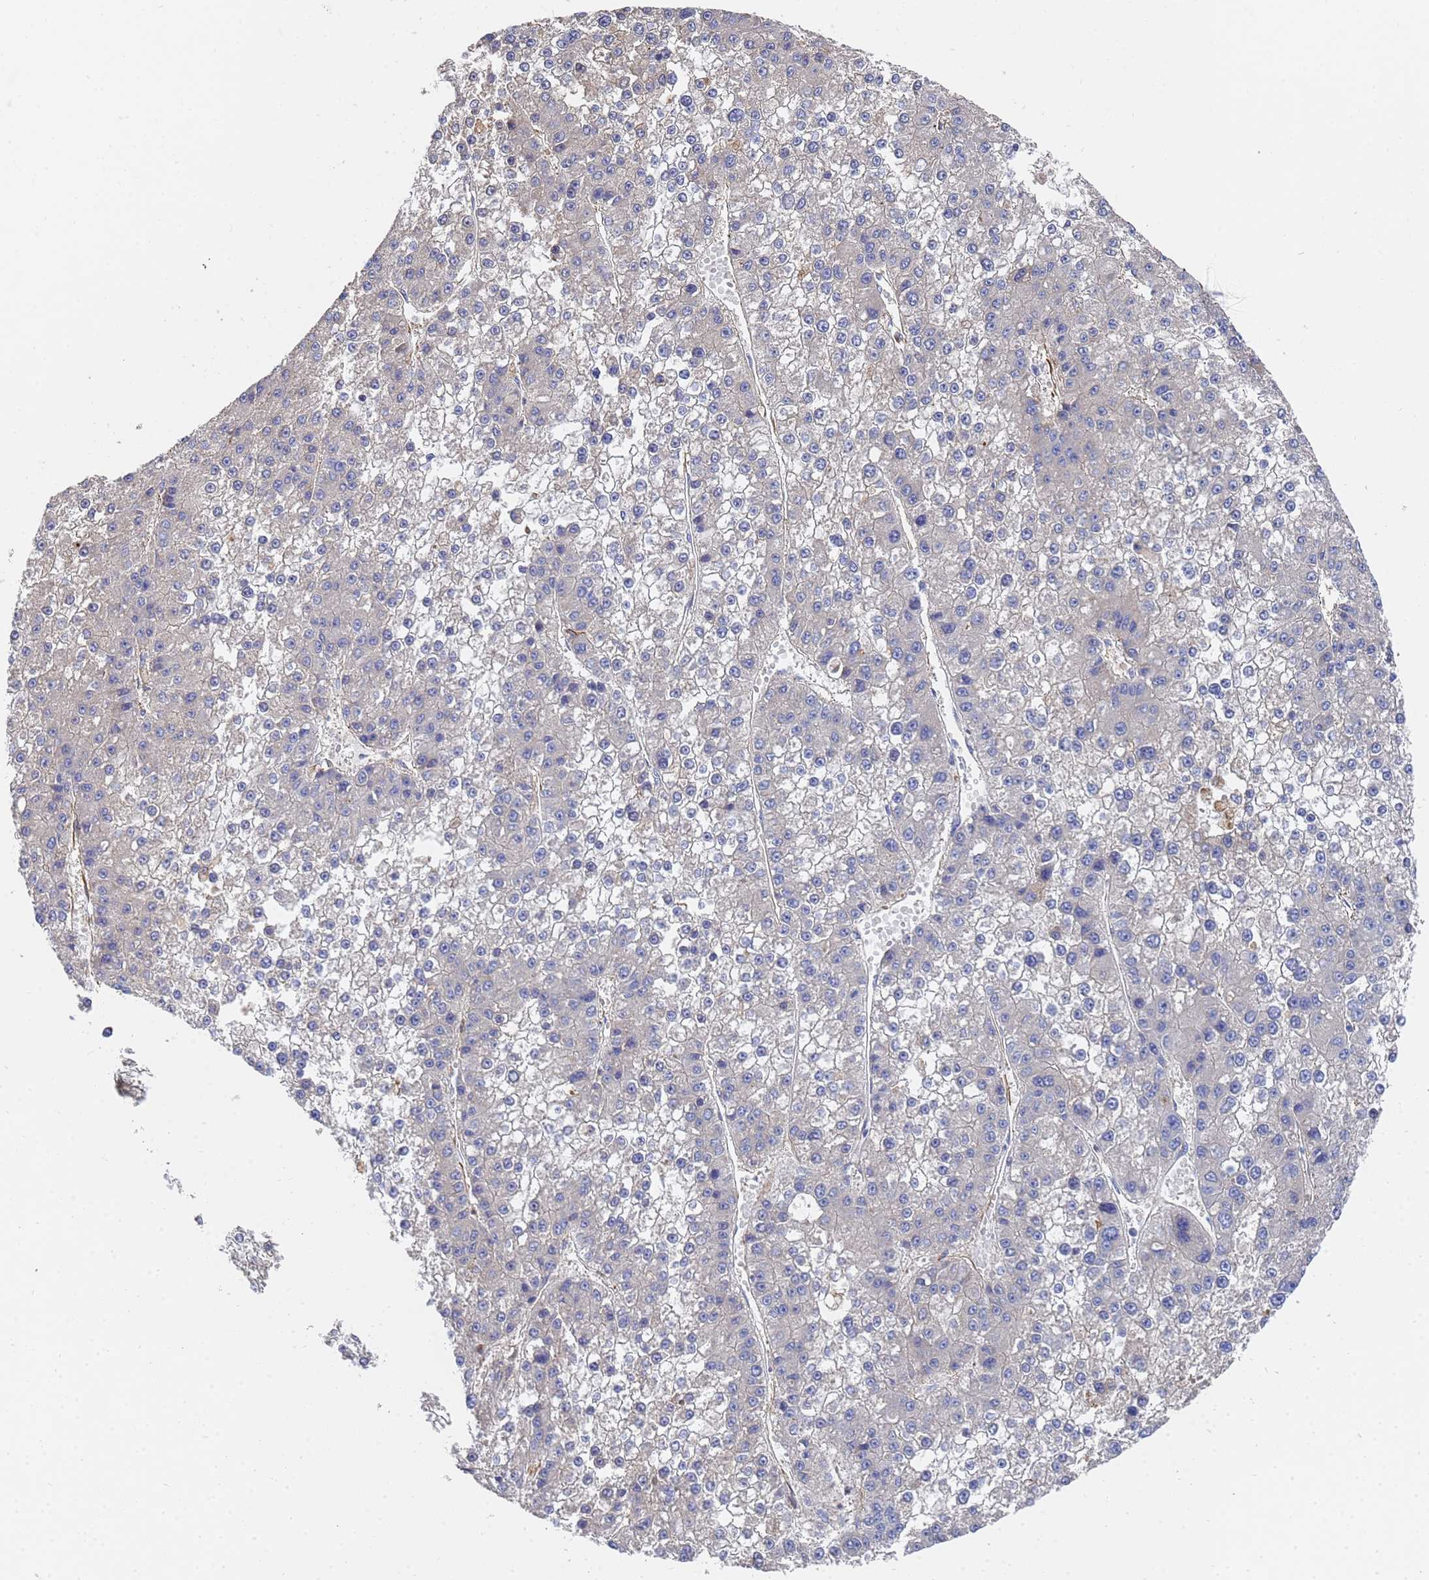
{"staining": {"intensity": "negative", "quantity": "none", "location": "none"}, "tissue": "liver cancer", "cell_type": "Tumor cells", "image_type": "cancer", "snomed": [{"axis": "morphology", "description": "Carcinoma, Hepatocellular, NOS"}, {"axis": "topography", "description": "Liver"}], "caption": "The immunohistochemistry (IHC) photomicrograph has no significant staining in tumor cells of hepatocellular carcinoma (liver) tissue.", "gene": "SYT13", "patient": {"sex": "female", "age": 73}}